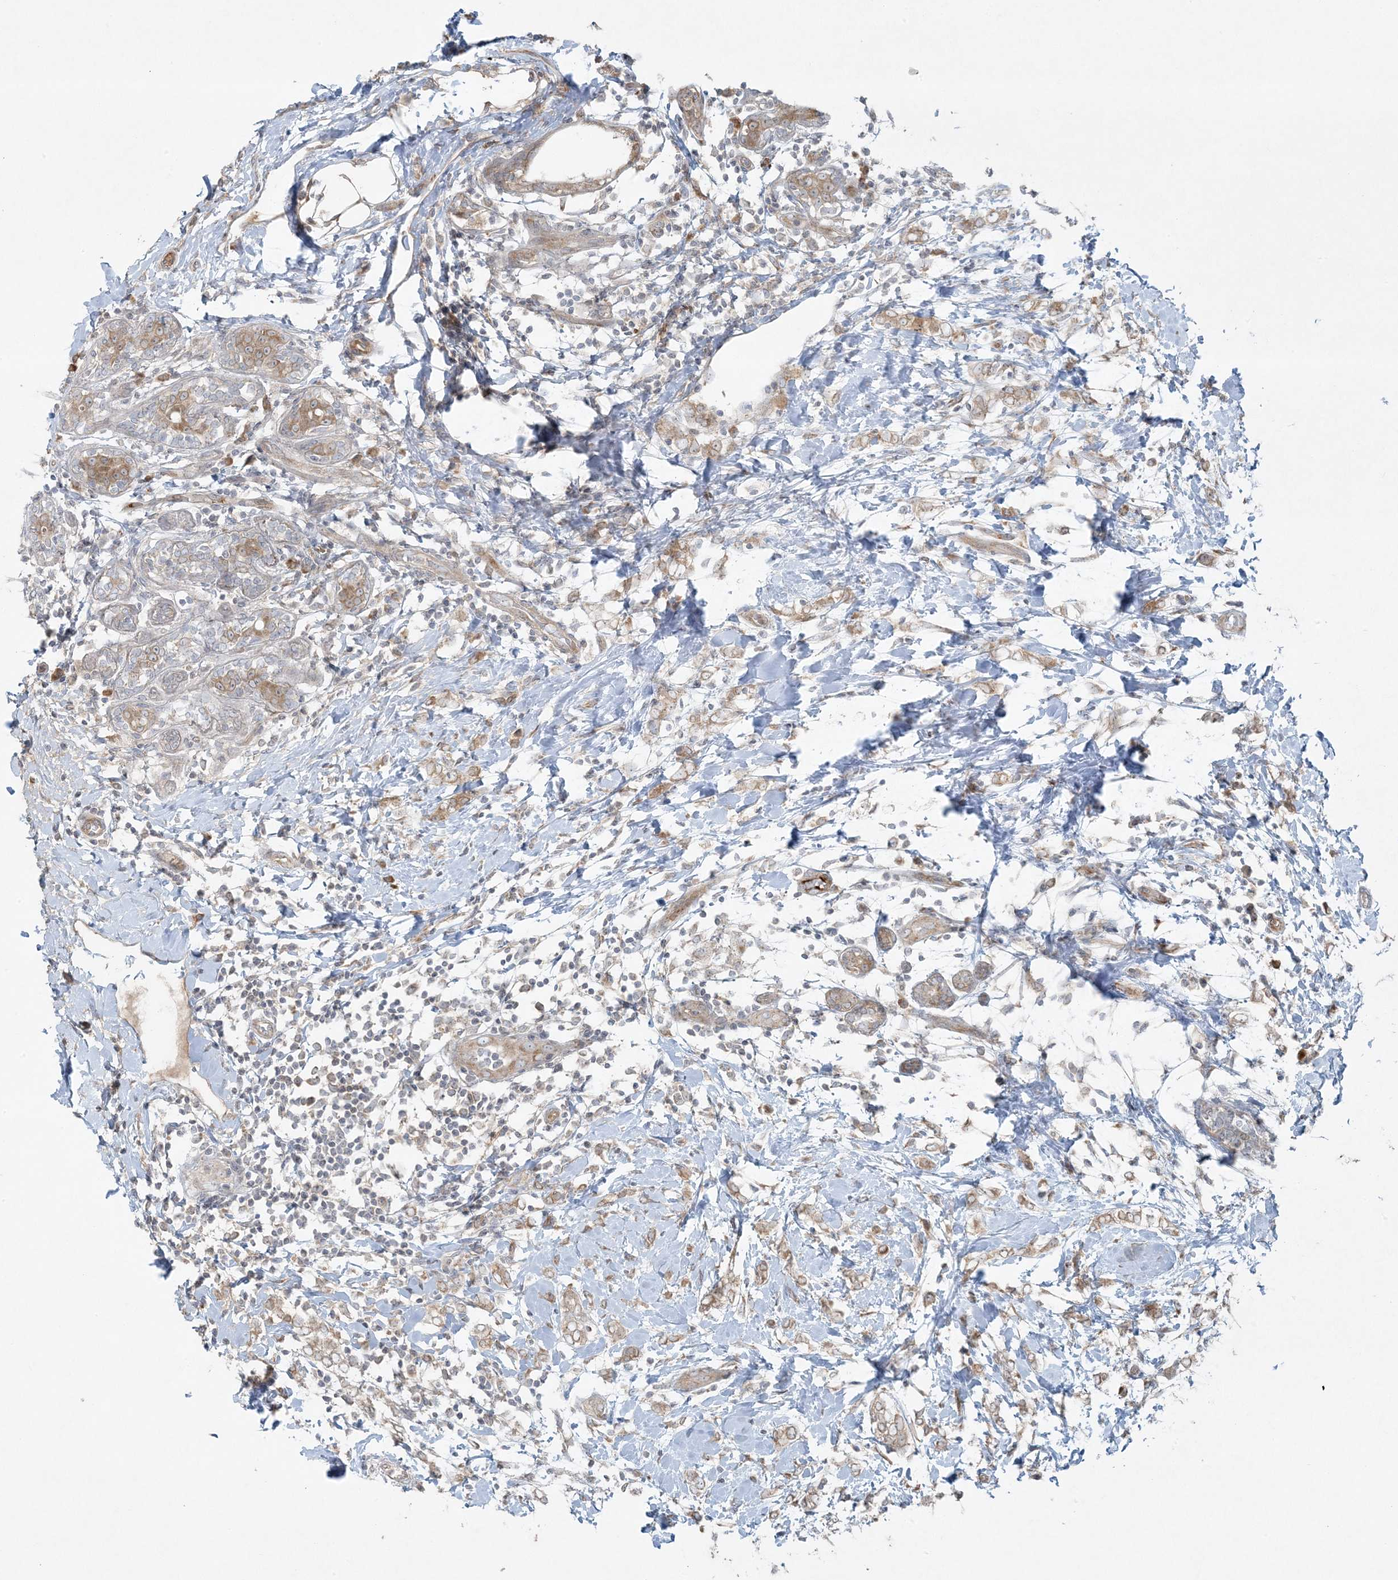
{"staining": {"intensity": "weak", "quantity": ">75%", "location": "cytoplasmic/membranous"}, "tissue": "breast cancer", "cell_type": "Tumor cells", "image_type": "cancer", "snomed": [{"axis": "morphology", "description": "Normal tissue, NOS"}, {"axis": "morphology", "description": "Lobular carcinoma"}, {"axis": "topography", "description": "Breast"}], "caption": "Immunohistochemical staining of lobular carcinoma (breast) reveals low levels of weak cytoplasmic/membranous positivity in approximately >75% of tumor cells.", "gene": "ZNF263", "patient": {"sex": "female", "age": 47}}